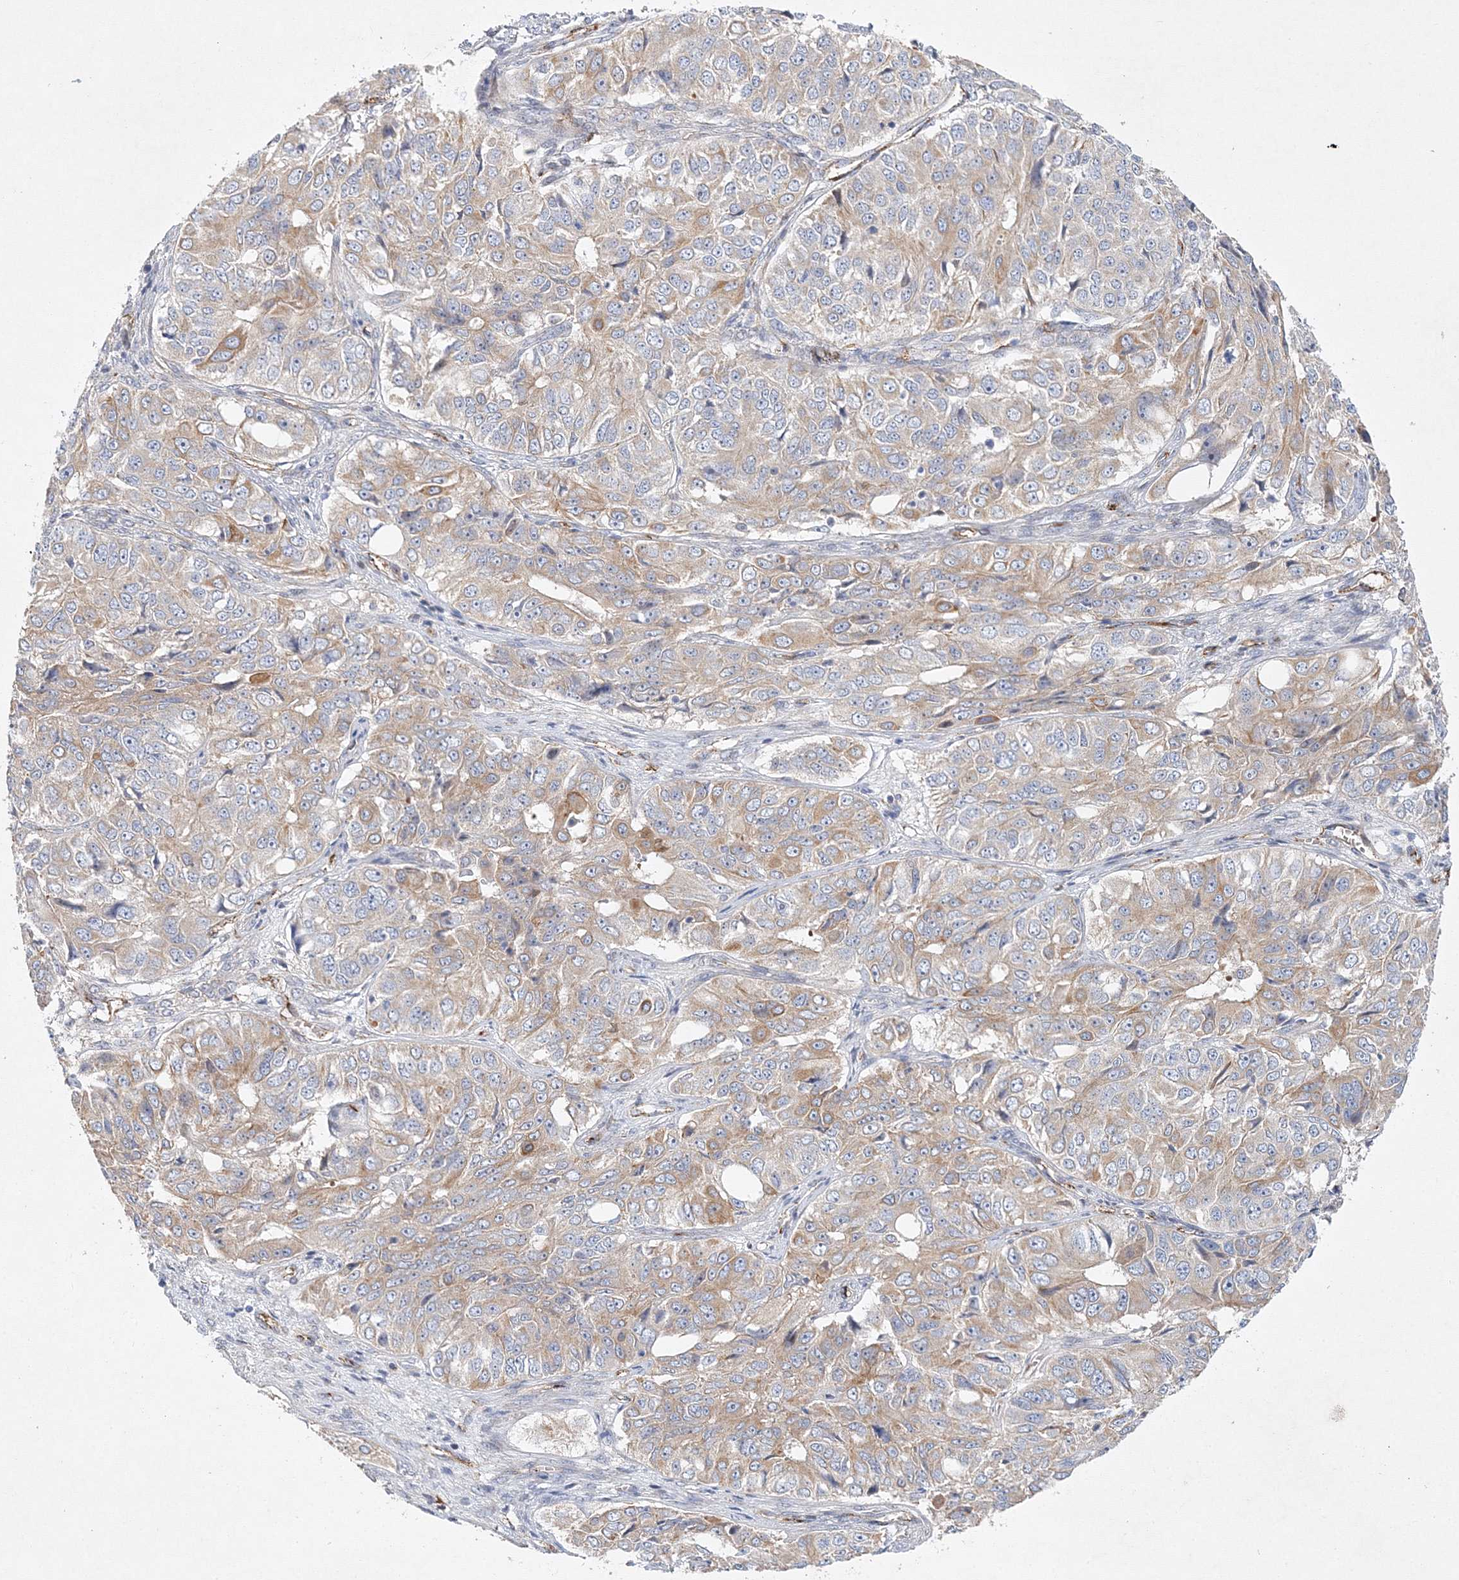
{"staining": {"intensity": "weak", "quantity": "25%-75%", "location": "cytoplasmic/membranous"}, "tissue": "ovarian cancer", "cell_type": "Tumor cells", "image_type": "cancer", "snomed": [{"axis": "morphology", "description": "Carcinoma, endometroid"}, {"axis": "topography", "description": "Ovary"}], "caption": "Ovarian cancer (endometroid carcinoma) stained with DAB (3,3'-diaminobenzidine) IHC shows low levels of weak cytoplasmic/membranous staining in approximately 25%-75% of tumor cells.", "gene": "ZFYVE16", "patient": {"sex": "female", "age": 51}}